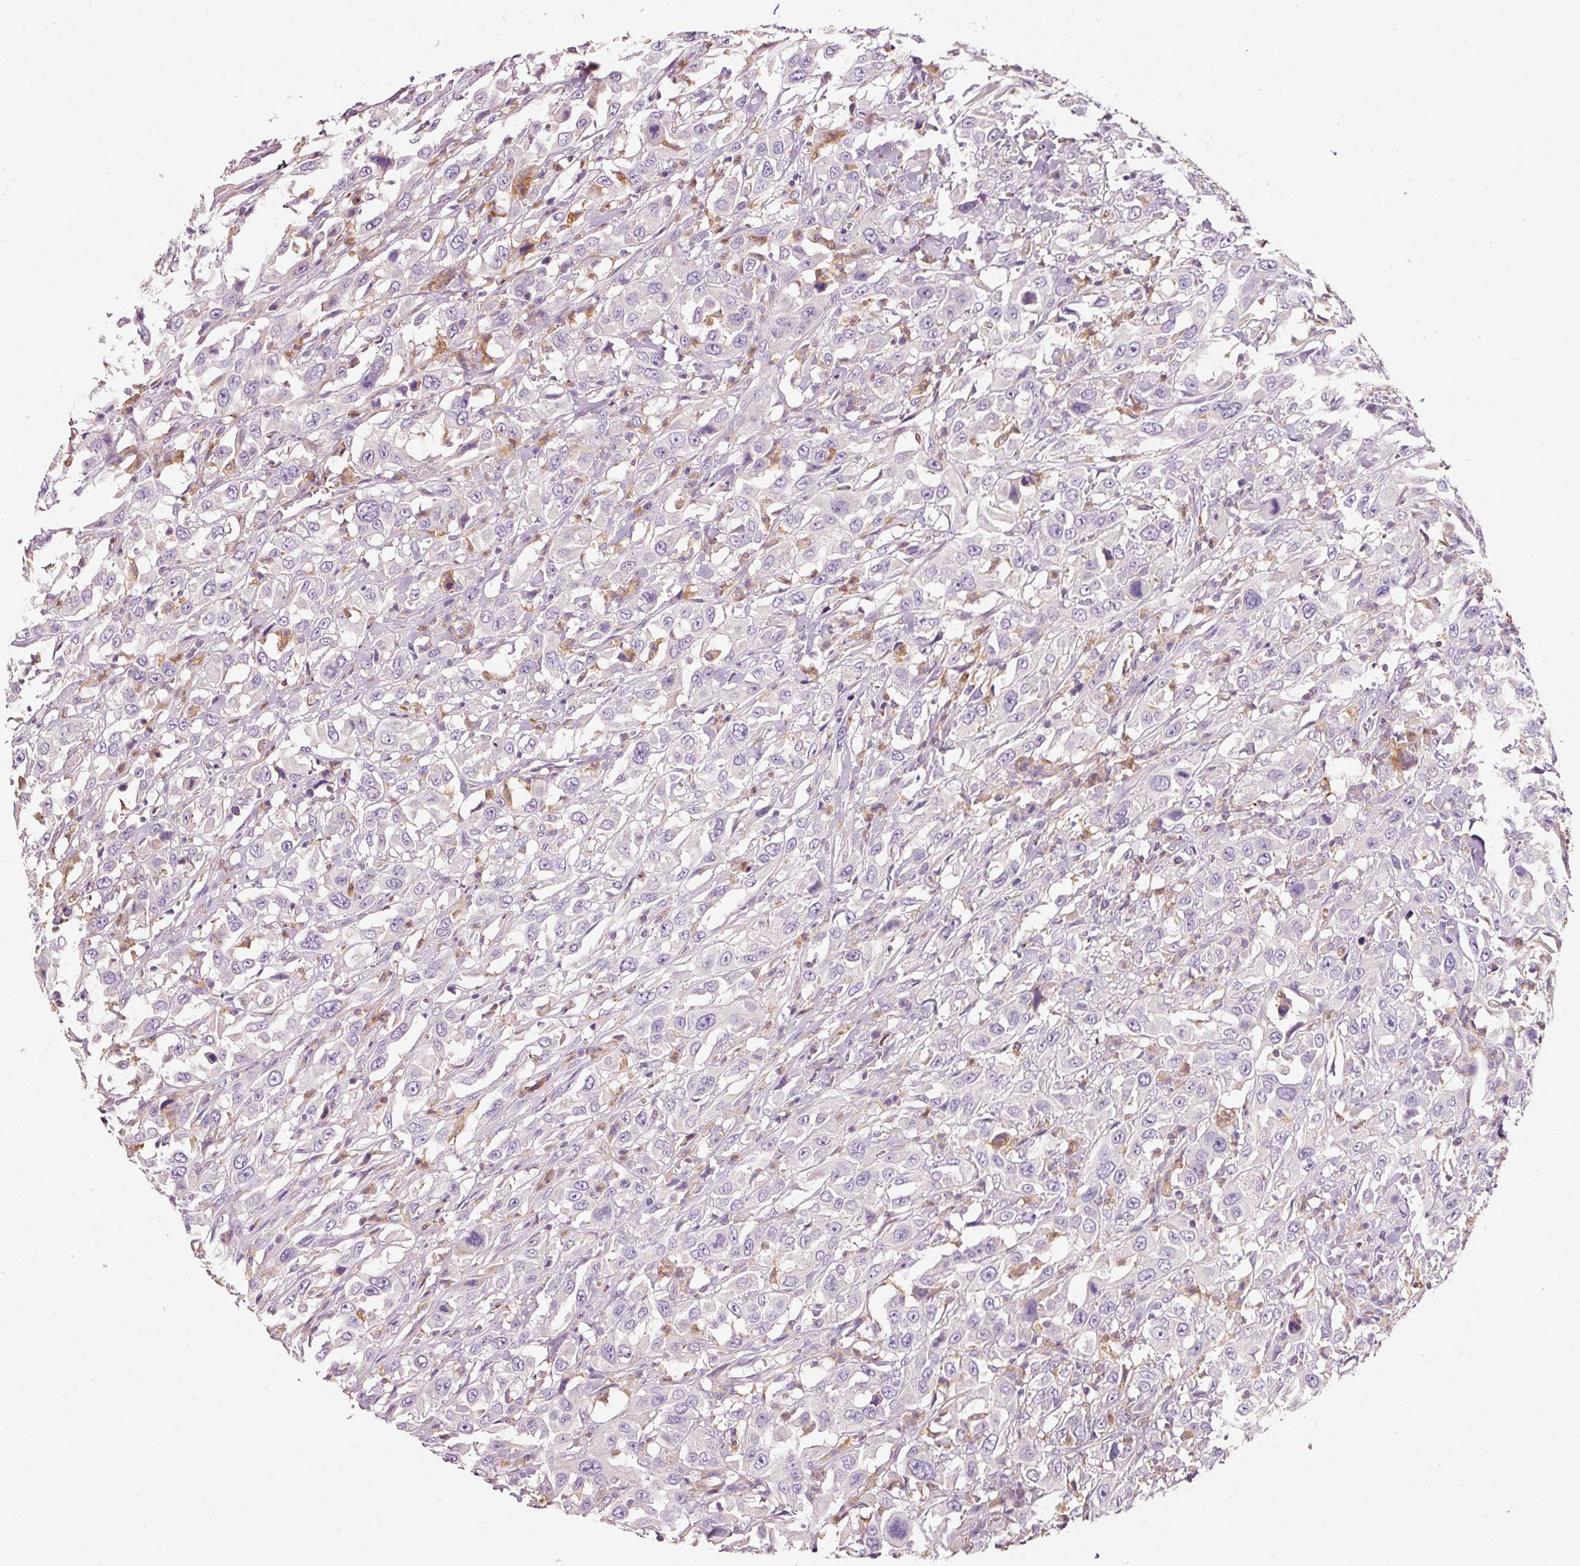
{"staining": {"intensity": "negative", "quantity": "none", "location": "none"}, "tissue": "urothelial cancer", "cell_type": "Tumor cells", "image_type": "cancer", "snomed": [{"axis": "morphology", "description": "Urothelial carcinoma, High grade"}, {"axis": "topography", "description": "Urinary bladder"}], "caption": "Urothelial cancer stained for a protein using immunohistochemistry (IHC) shows no expression tumor cells.", "gene": "IQGAP2", "patient": {"sex": "male", "age": 61}}